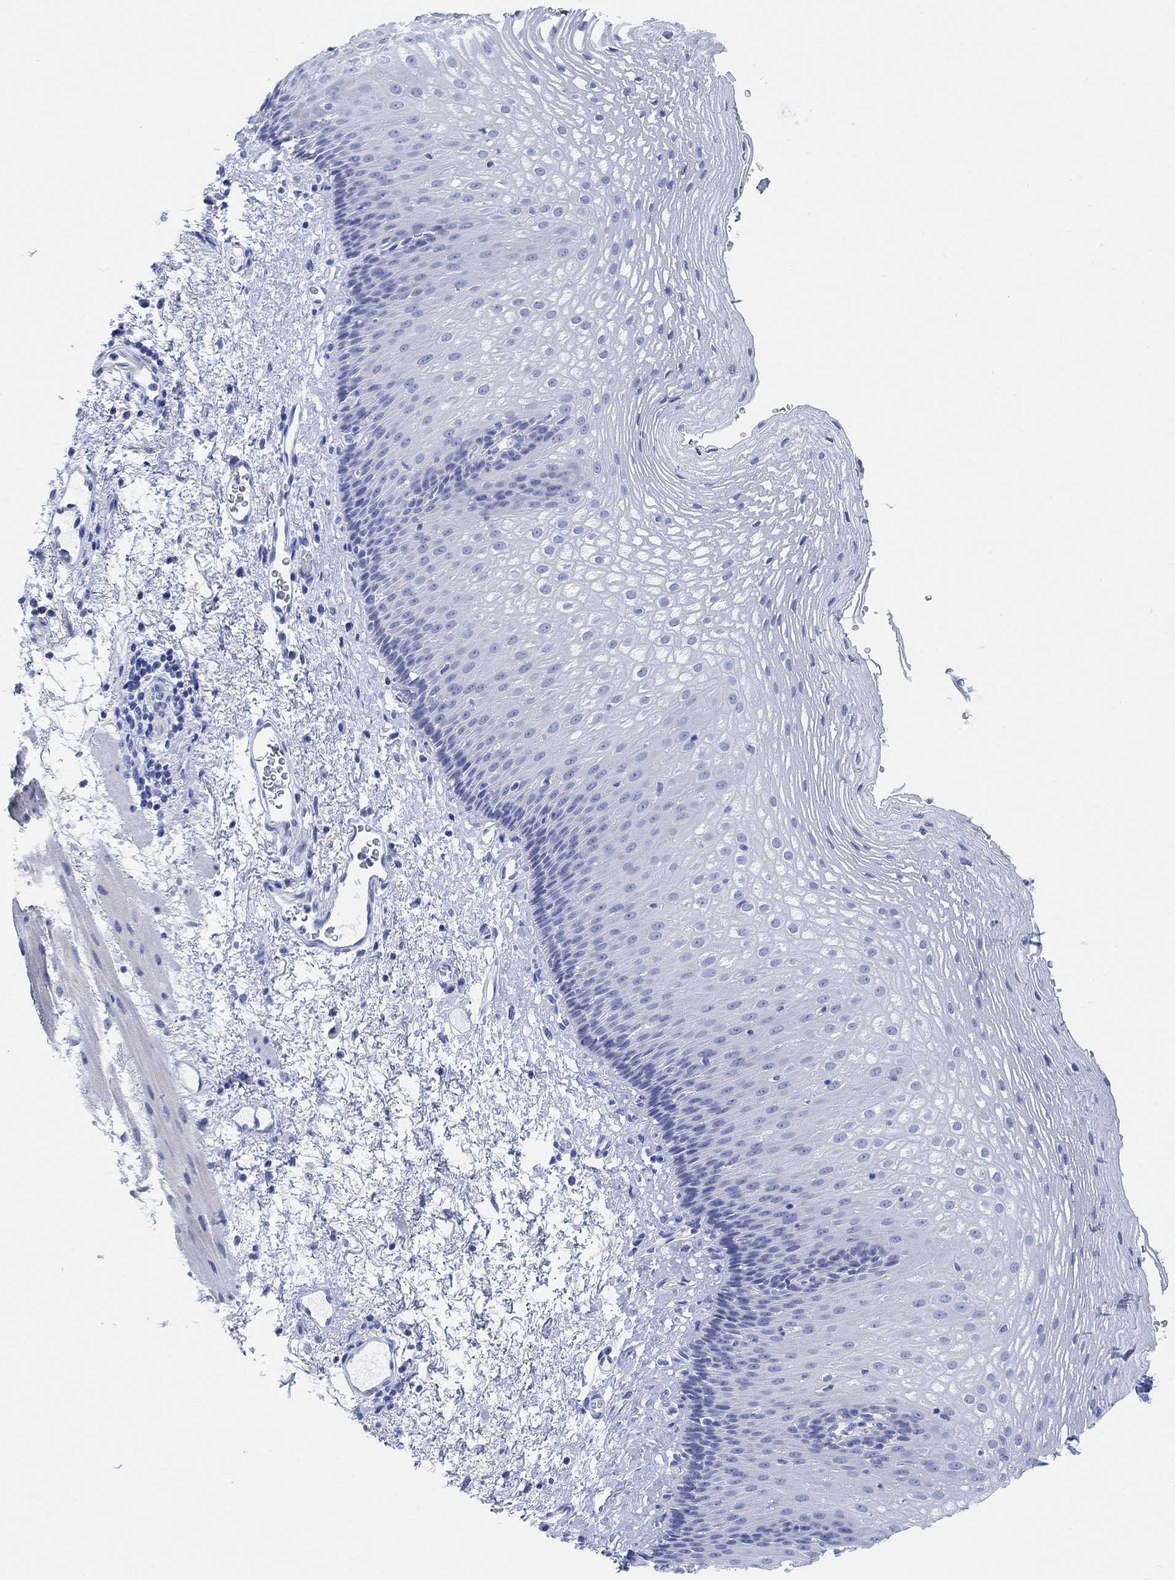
{"staining": {"intensity": "negative", "quantity": "none", "location": "none"}, "tissue": "esophagus", "cell_type": "Squamous epithelial cells", "image_type": "normal", "snomed": [{"axis": "morphology", "description": "Normal tissue, NOS"}, {"axis": "topography", "description": "Esophagus"}], "caption": "This photomicrograph is of unremarkable esophagus stained with immunohistochemistry (IHC) to label a protein in brown with the nuclei are counter-stained blue. There is no staining in squamous epithelial cells. (DAB immunohistochemistry with hematoxylin counter stain).", "gene": "ENO4", "patient": {"sex": "male", "age": 76}}